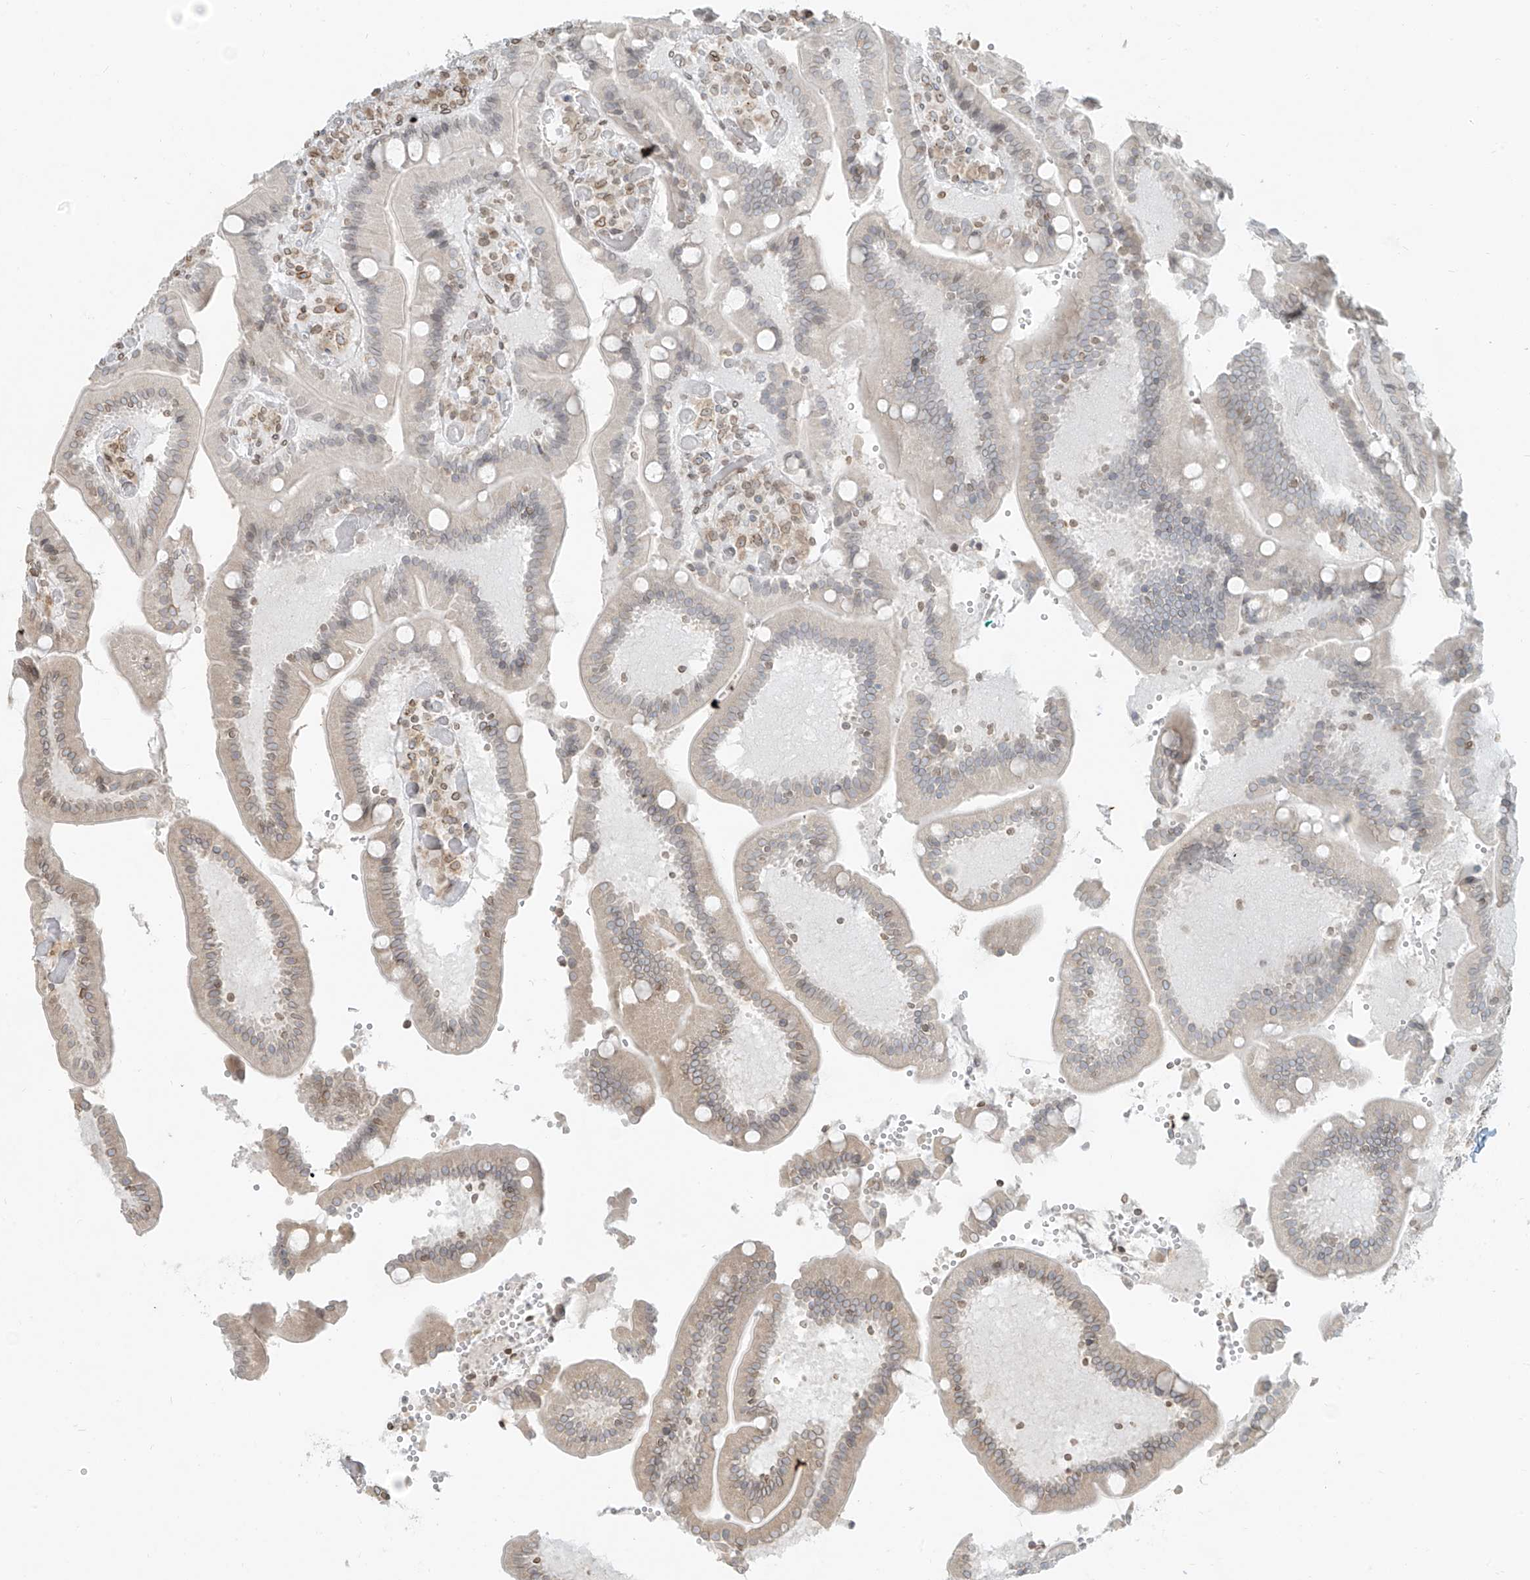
{"staining": {"intensity": "weak", "quantity": "25%-75%", "location": "cytoplasmic/membranous,nuclear"}, "tissue": "duodenum", "cell_type": "Glandular cells", "image_type": "normal", "snomed": [{"axis": "morphology", "description": "Normal tissue, NOS"}, {"axis": "topography", "description": "Duodenum"}], "caption": "Immunohistochemistry photomicrograph of normal human duodenum stained for a protein (brown), which displays low levels of weak cytoplasmic/membranous,nuclear positivity in about 25%-75% of glandular cells.", "gene": "SAMD15", "patient": {"sex": "female", "age": 62}}